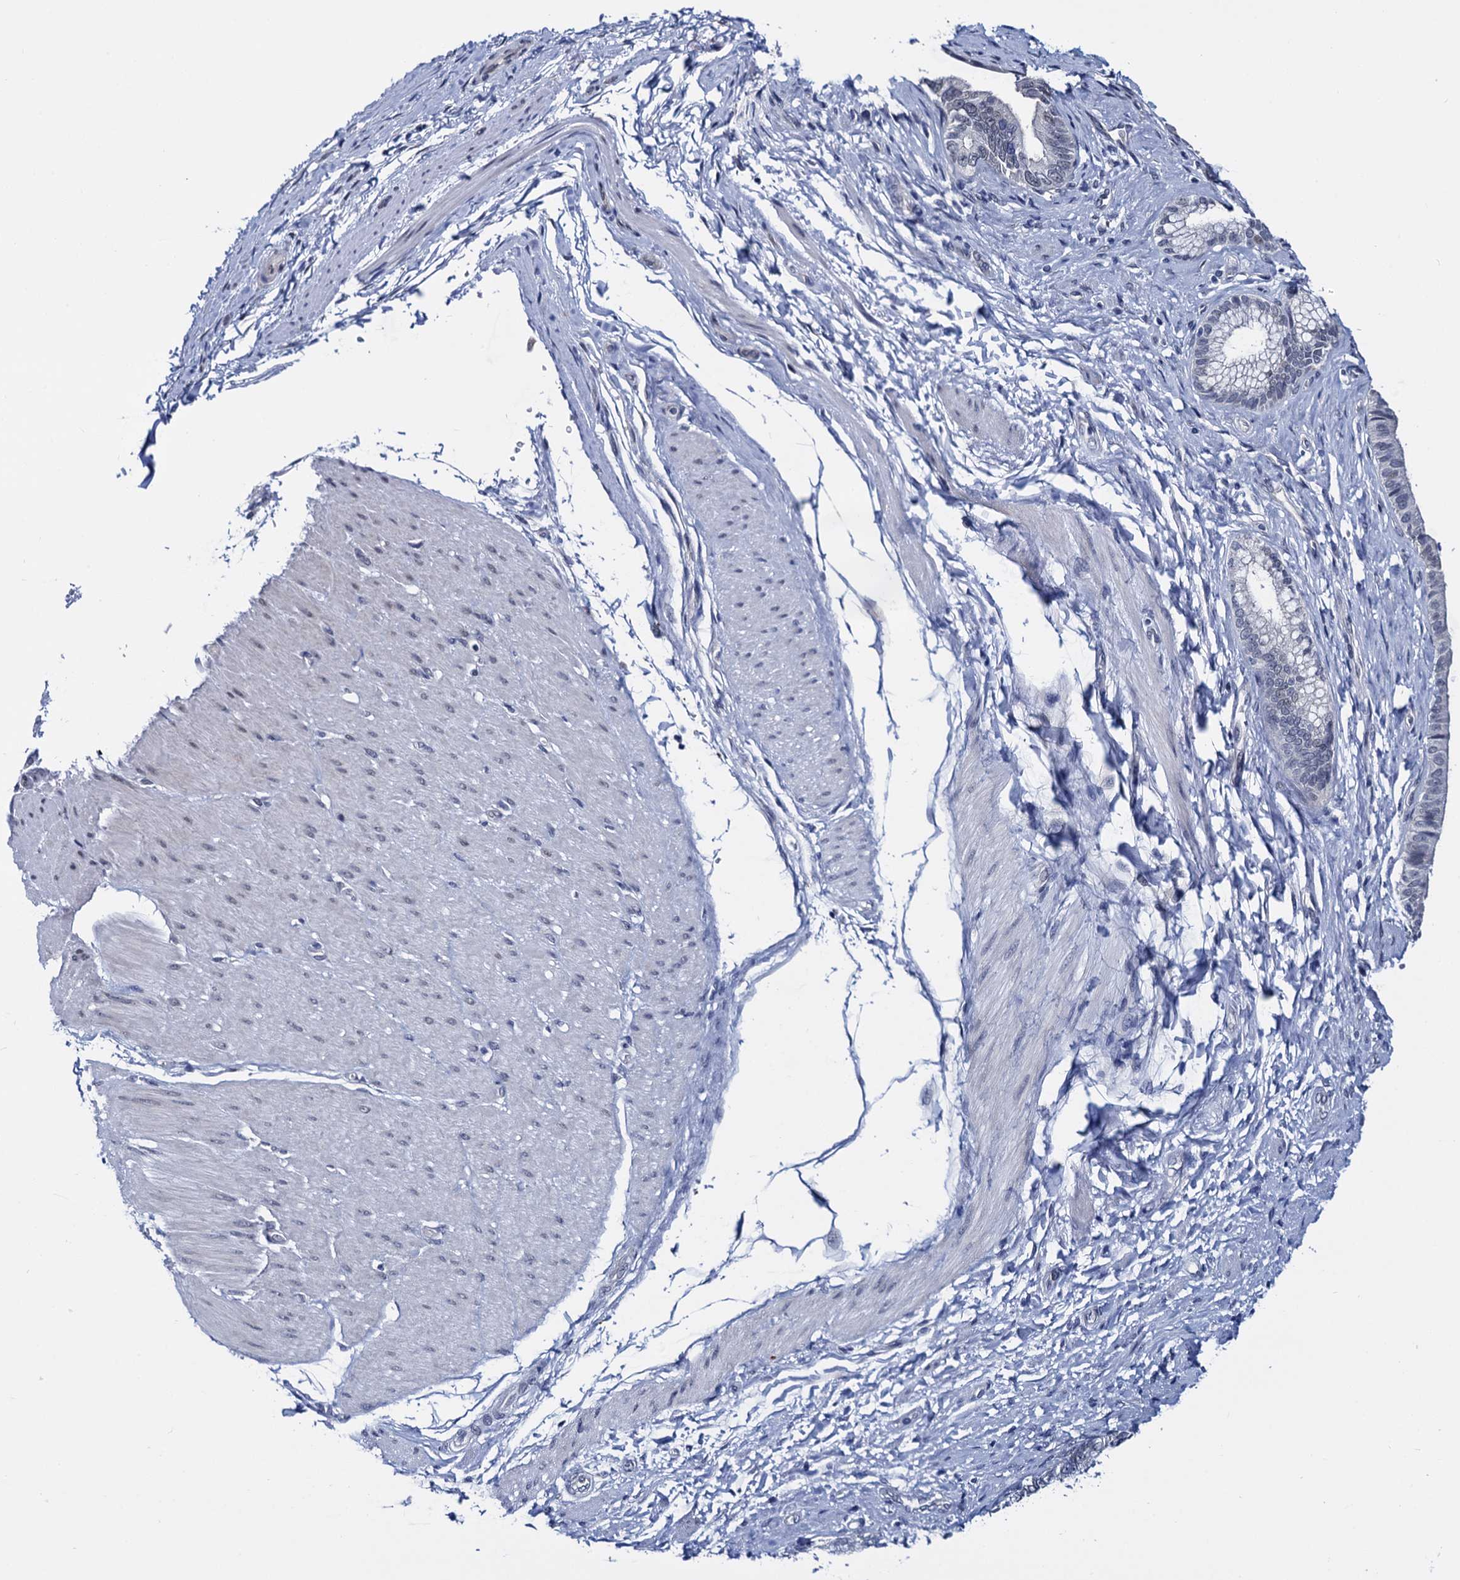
{"staining": {"intensity": "negative", "quantity": "none", "location": "none"}, "tissue": "pancreatic cancer", "cell_type": "Tumor cells", "image_type": "cancer", "snomed": [{"axis": "morphology", "description": "Adenocarcinoma, NOS"}, {"axis": "topography", "description": "Pancreas"}], "caption": "The immunohistochemistry (IHC) histopathology image has no significant staining in tumor cells of pancreatic cancer (adenocarcinoma) tissue.", "gene": "C16orf87", "patient": {"sex": "female", "age": 55}}